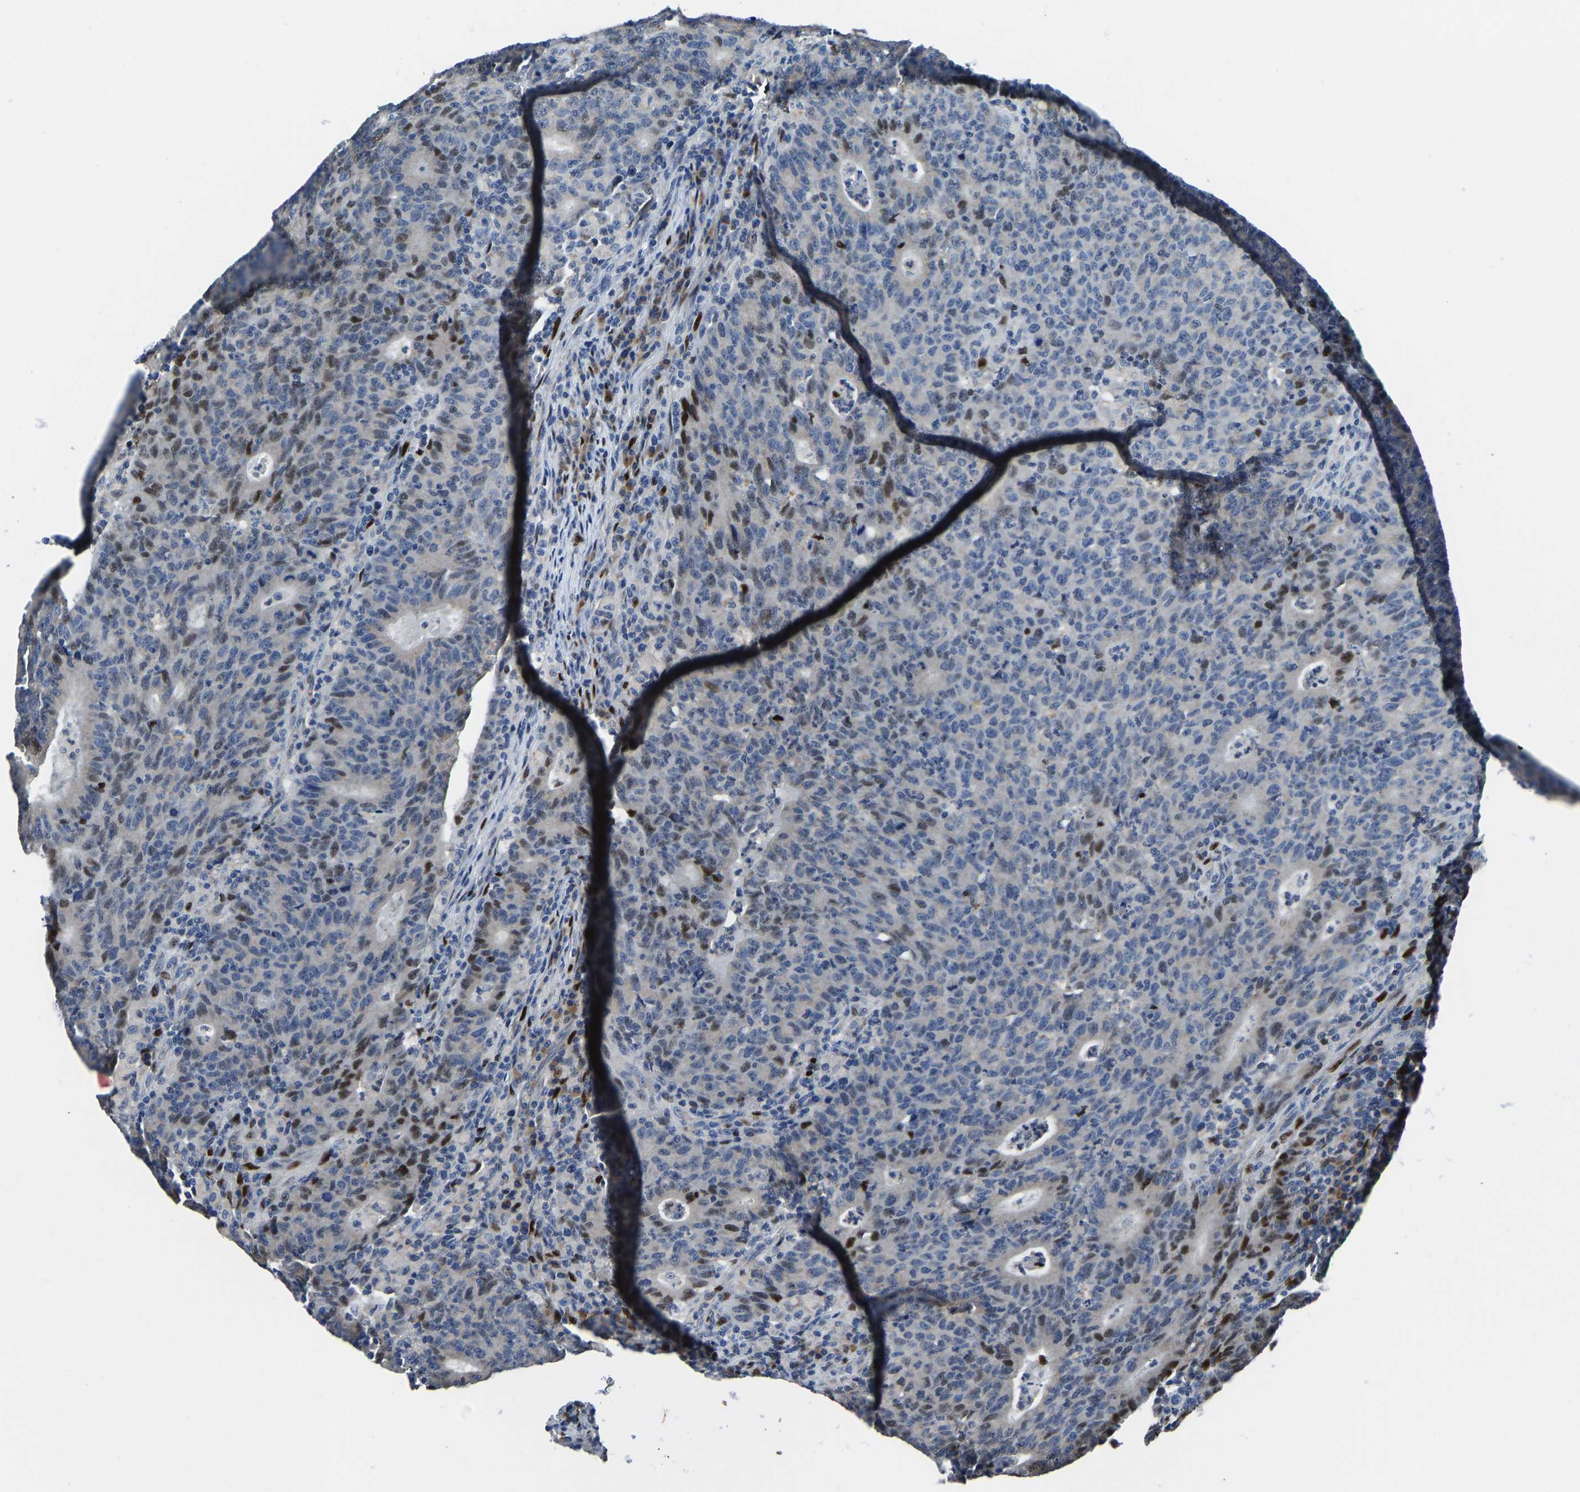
{"staining": {"intensity": "moderate", "quantity": "<25%", "location": "nuclear"}, "tissue": "colorectal cancer", "cell_type": "Tumor cells", "image_type": "cancer", "snomed": [{"axis": "morphology", "description": "Adenocarcinoma, NOS"}, {"axis": "topography", "description": "Colon"}], "caption": "Protein staining of colorectal cancer tissue demonstrates moderate nuclear positivity in approximately <25% of tumor cells. The staining was performed using DAB to visualize the protein expression in brown, while the nuclei were stained in blue with hematoxylin (Magnification: 20x).", "gene": "EGR1", "patient": {"sex": "female", "age": 75}}